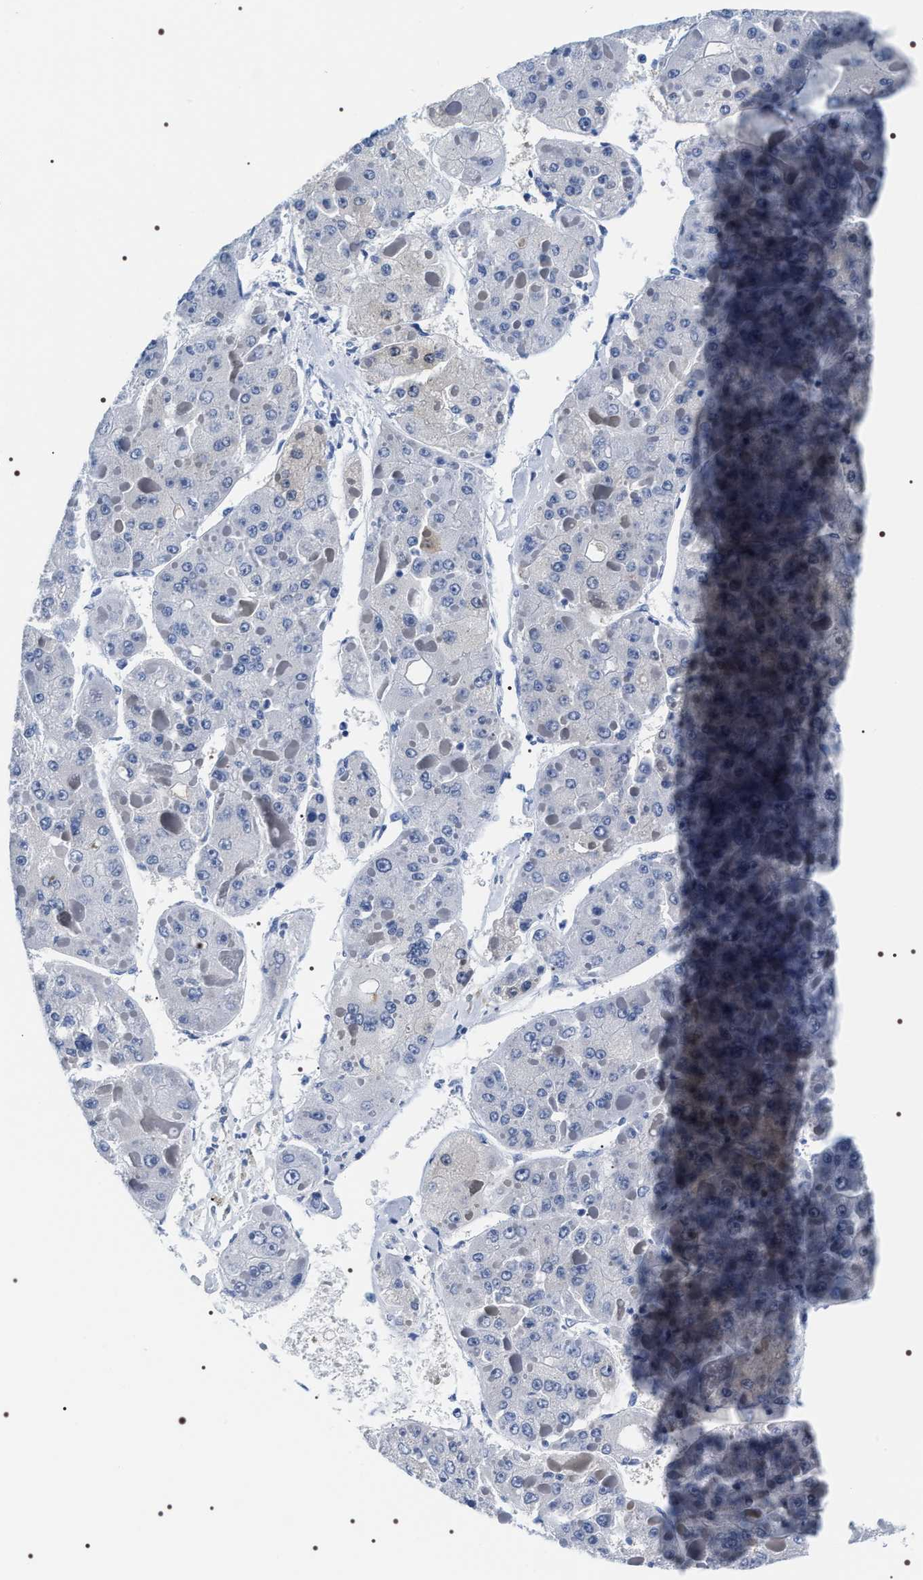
{"staining": {"intensity": "negative", "quantity": "none", "location": "none"}, "tissue": "liver cancer", "cell_type": "Tumor cells", "image_type": "cancer", "snomed": [{"axis": "morphology", "description": "Carcinoma, Hepatocellular, NOS"}, {"axis": "topography", "description": "Liver"}], "caption": "The photomicrograph demonstrates no staining of tumor cells in hepatocellular carcinoma (liver).", "gene": "ADH4", "patient": {"sex": "female", "age": 73}}